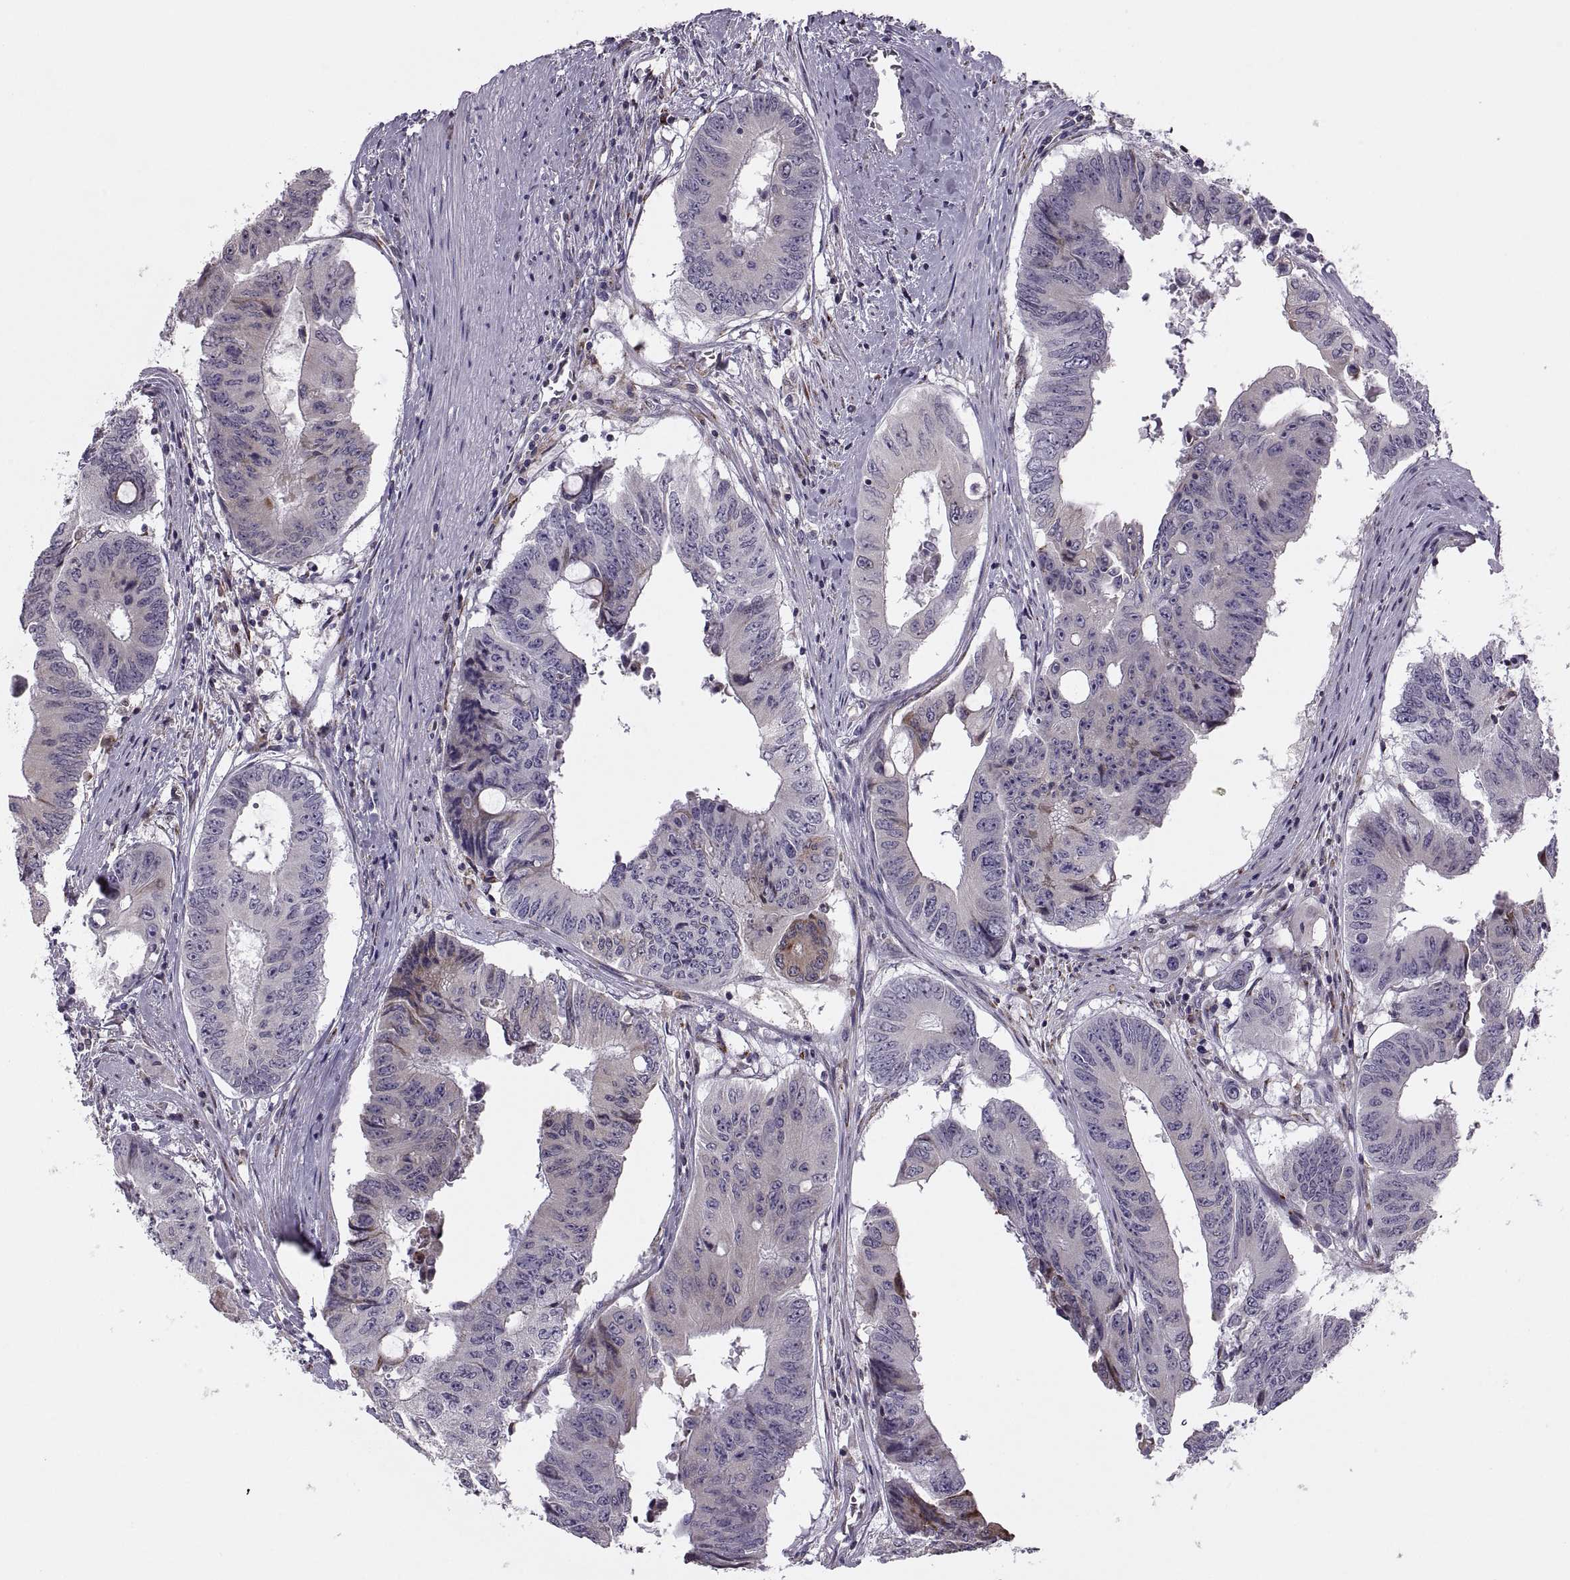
{"staining": {"intensity": "moderate", "quantity": "<25%", "location": "cytoplasmic/membranous"}, "tissue": "colorectal cancer", "cell_type": "Tumor cells", "image_type": "cancer", "snomed": [{"axis": "morphology", "description": "Adenocarcinoma, NOS"}, {"axis": "topography", "description": "Rectum"}], "caption": "Protein expression analysis of colorectal cancer (adenocarcinoma) demonstrates moderate cytoplasmic/membranous positivity in about <25% of tumor cells.", "gene": "LETM2", "patient": {"sex": "male", "age": 59}}